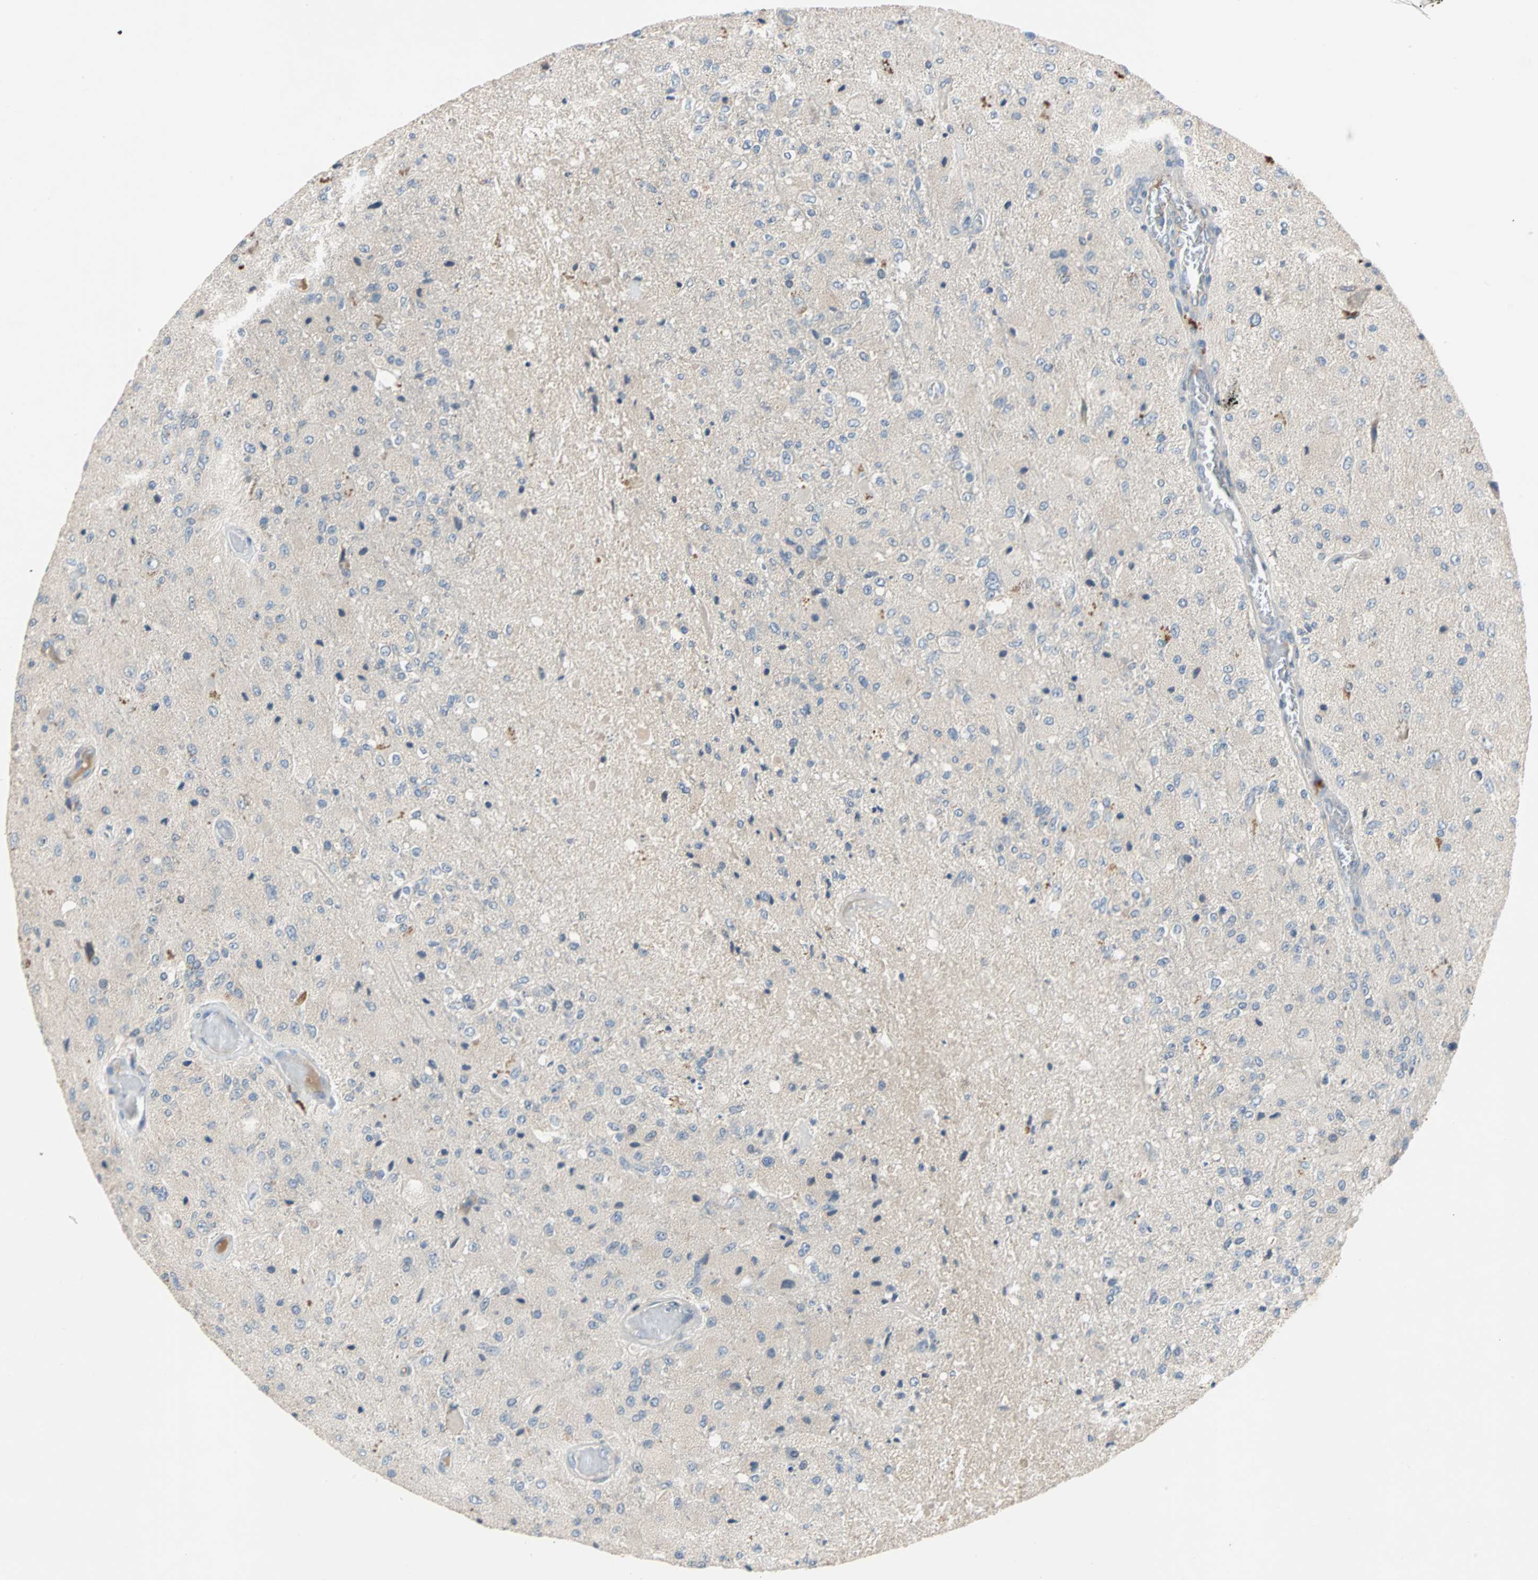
{"staining": {"intensity": "negative", "quantity": "none", "location": "none"}, "tissue": "glioma", "cell_type": "Tumor cells", "image_type": "cancer", "snomed": [{"axis": "morphology", "description": "Normal tissue, NOS"}, {"axis": "morphology", "description": "Glioma, malignant, High grade"}, {"axis": "topography", "description": "Cerebral cortex"}], "caption": "The IHC photomicrograph has no significant expression in tumor cells of high-grade glioma (malignant) tissue.", "gene": "MAP4K1", "patient": {"sex": "male", "age": 77}}